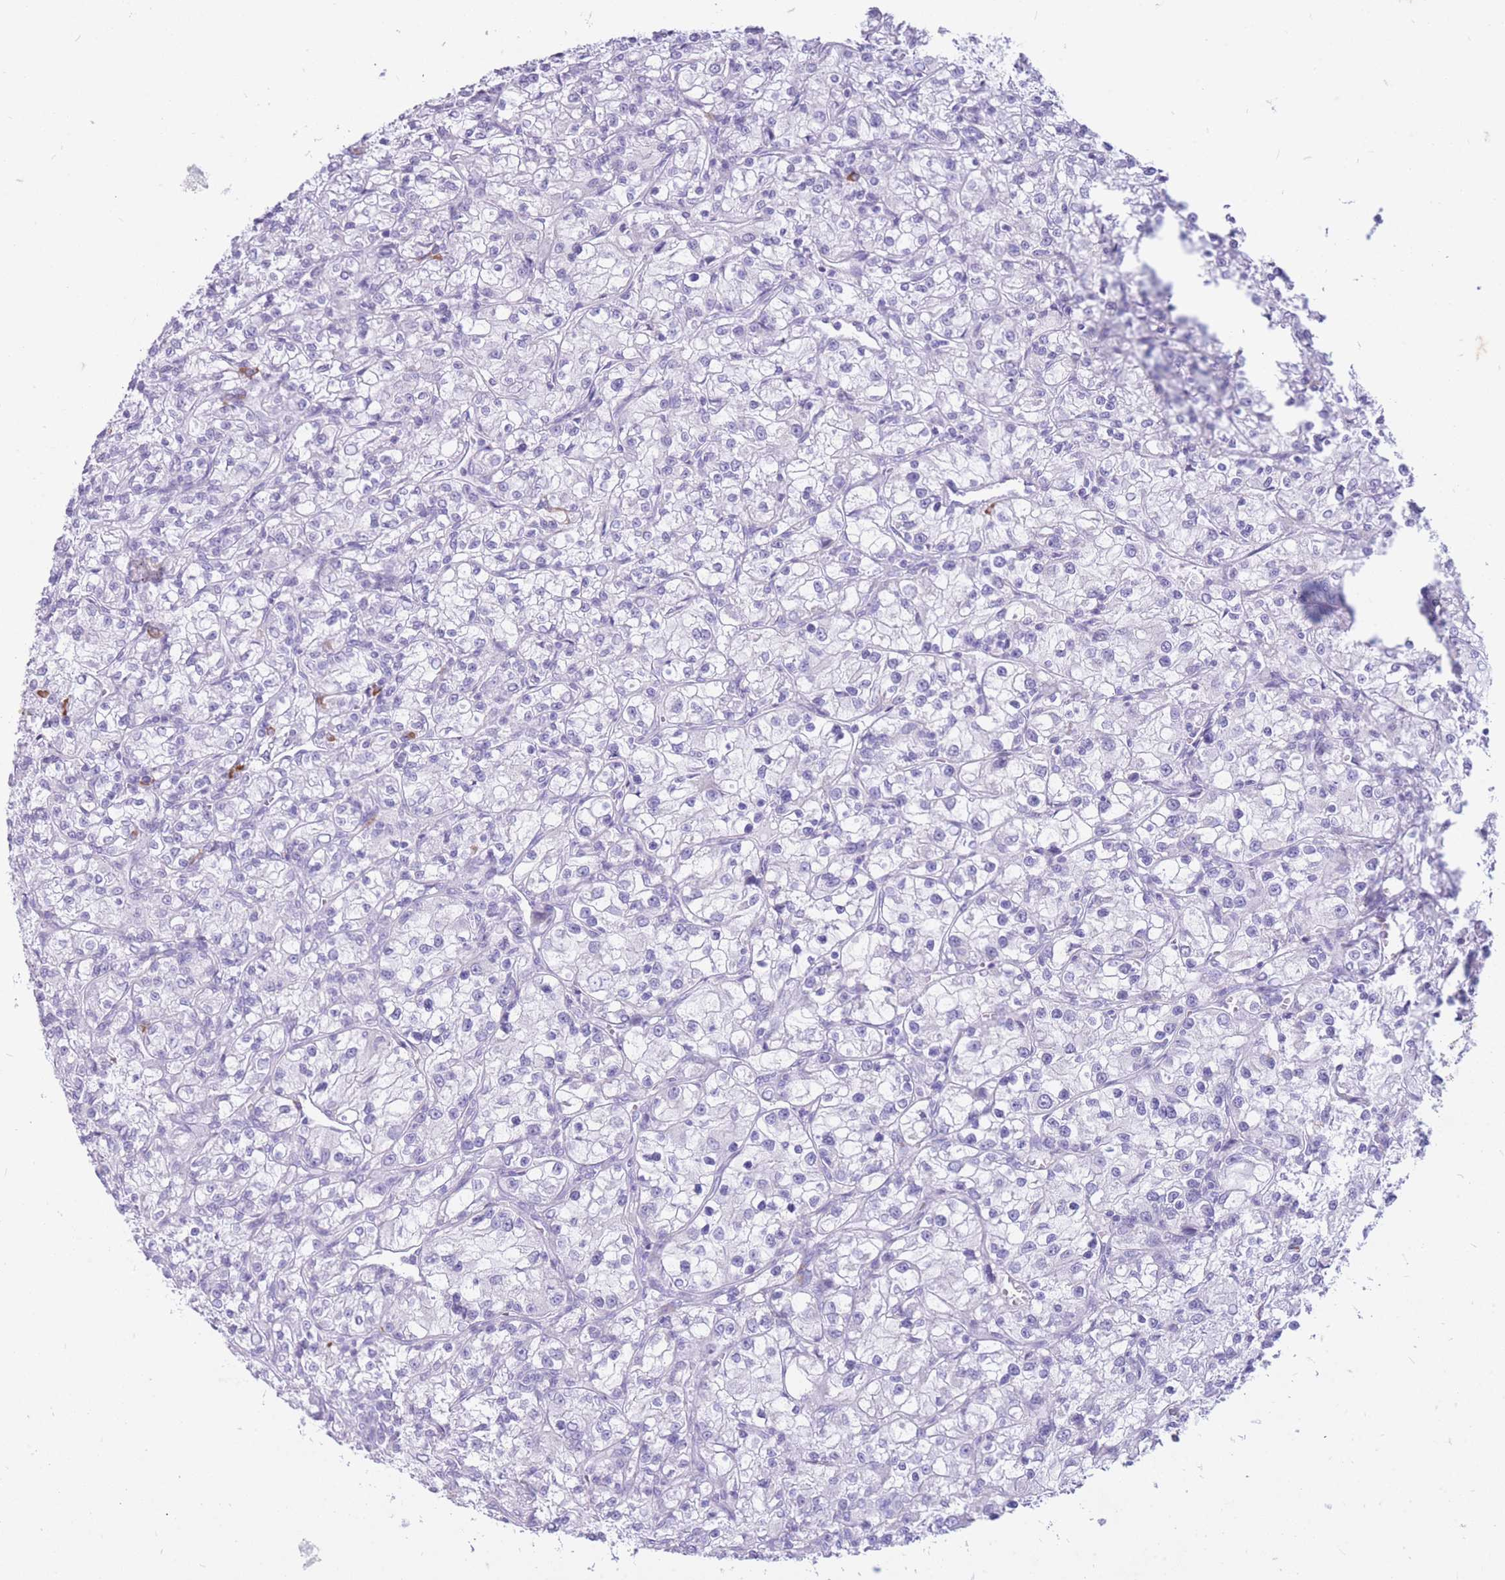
{"staining": {"intensity": "negative", "quantity": "none", "location": "none"}, "tissue": "renal cancer", "cell_type": "Tumor cells", "image_type": "cancer", "snomed": [{"axis": "morphology", "description": "Adenocarcinoma, NOS"}, {"axis": "topography", "description": "Kidney"}], "caption": "A photomicrograph of renal cancer (adenocarcinoma) stained for a protein displays no brown staining in tumor cells.", "gene": "ZFP37", "patient": {"sex": "female", "age": 59}}